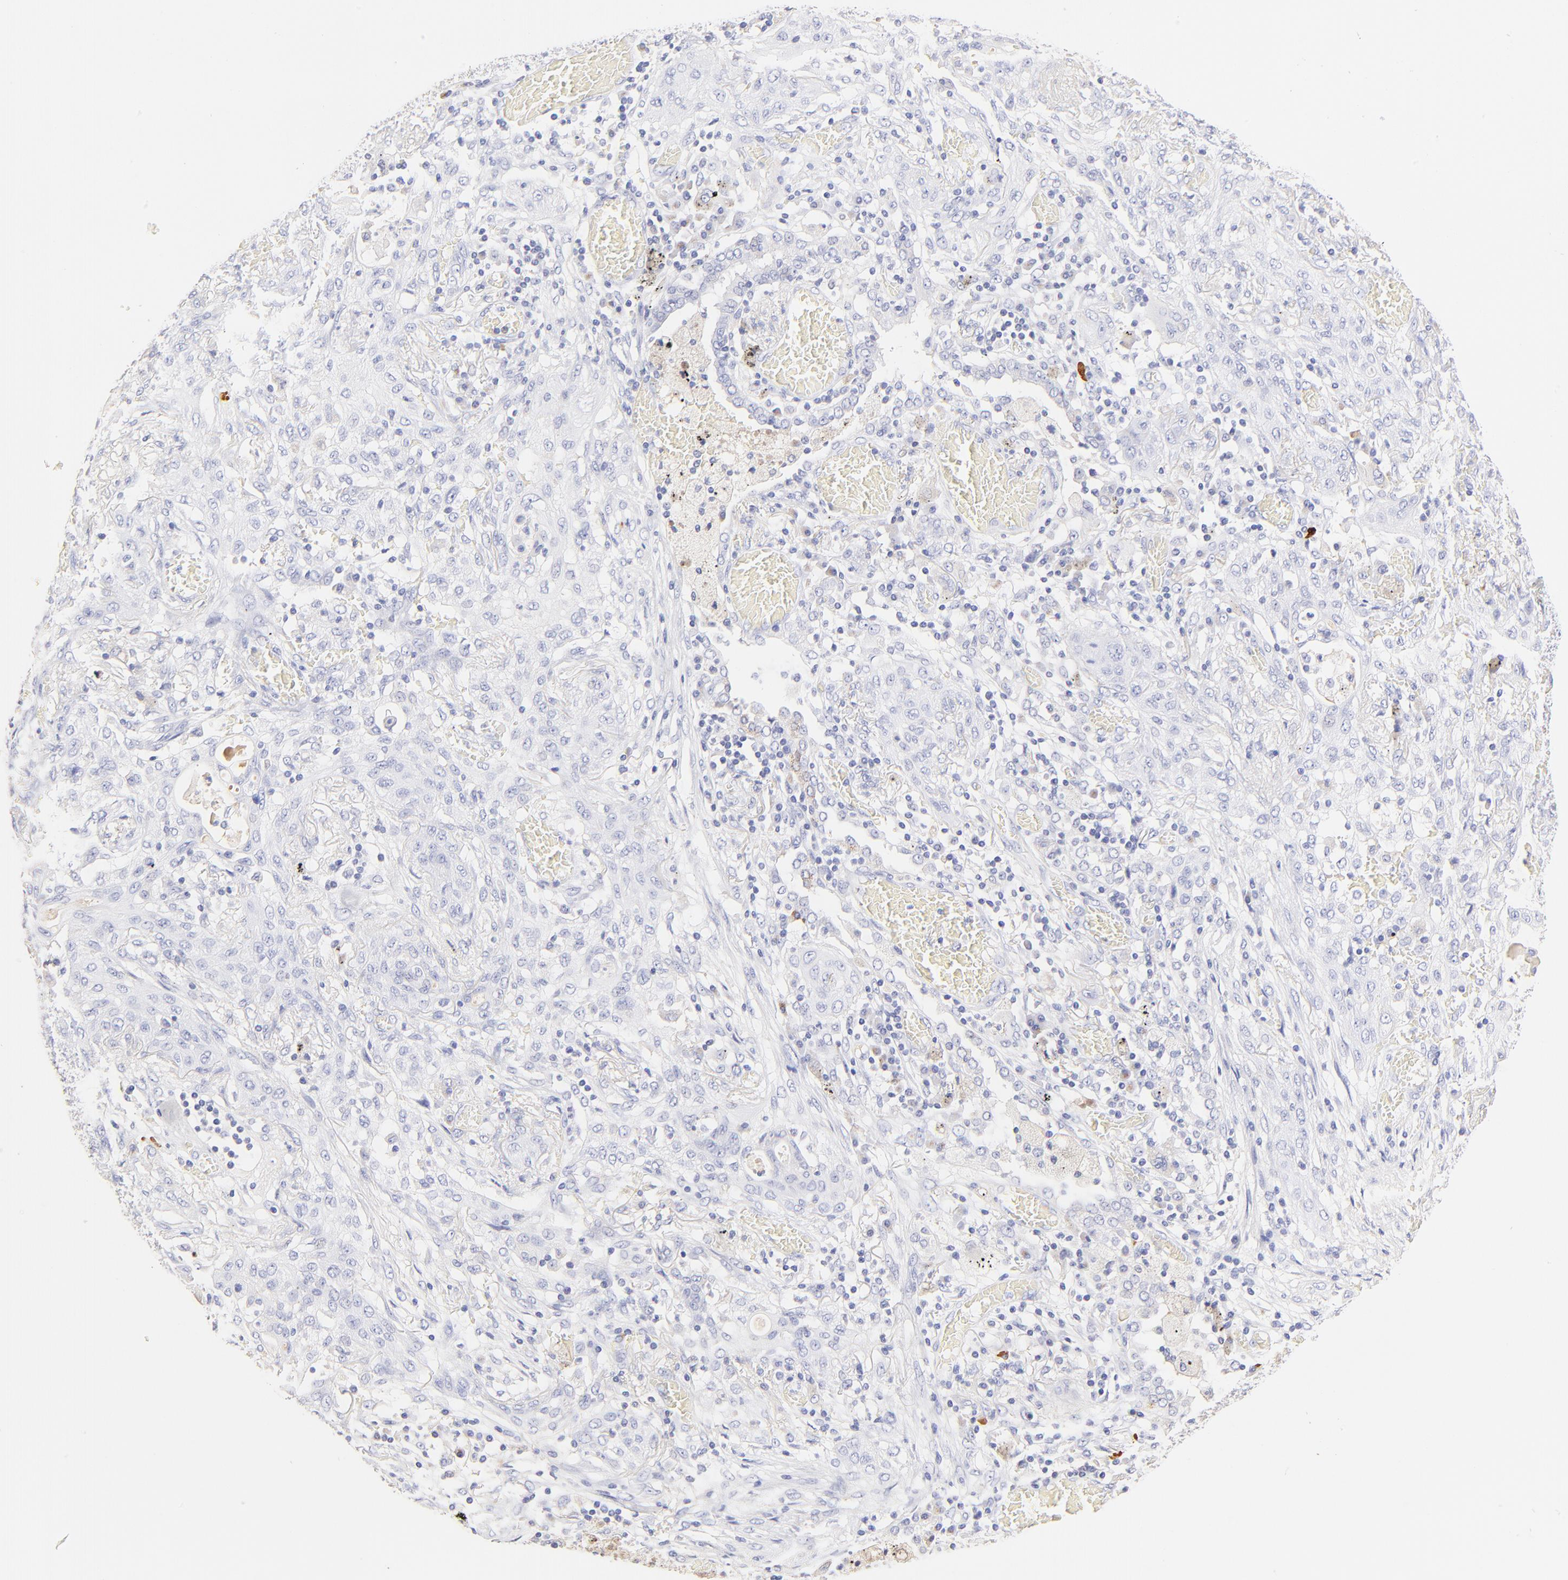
{"staining": {"intensity": "negative", "quantity": "none", "location": "none"}, "tissue": "lung cancer", "cell_type": "Tumor cells", "image_type": "cancer", "snomed": [{"axis": "morphology", "description": "Squamous cell carcinoma, NOS"}, {"axis": "topography", "description": "Lung"}], "caption": "IHC micrograph of lung cancer (squamous cell carcinoma) stained for a protein (brown), which displays no staining in tumor cells.", "gene": "ASB9", "patient": {"sex": "female", "age": 47}}